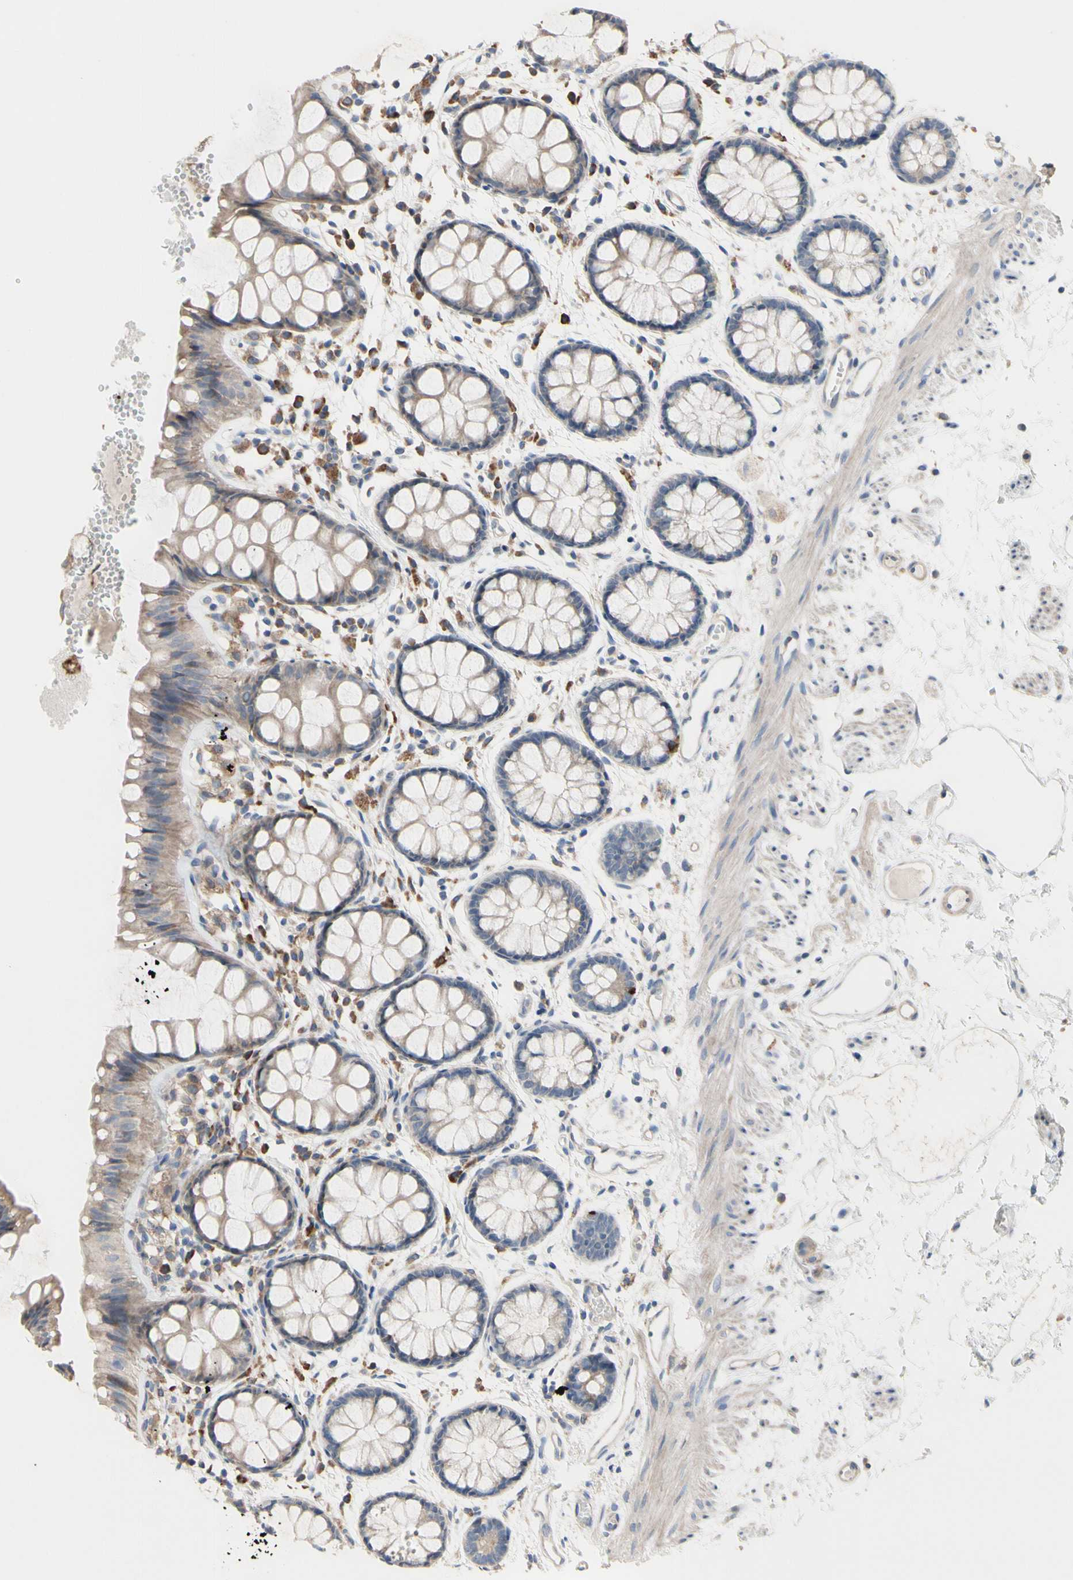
{"staining": {"intensity": "moderate", "quantity": ">75%", "location": "cytoplasmic/membranous"}, "tissue": "rectum", "cell_type": "Glandular cells", "image_type": "normal", "snomed": [{"axis": "morphology", "description": "Normal tissue, NOS"}, {"axis": "topography", "description": "Rectum"}], "caption": "Protein staining of benign rectum reveals moderate cytoplasmic/membranous positivity in about >75% of glandular cells. (Stains: DAB (3,3'-diaminobenzidine) in brown, nuclei in blue, Microscopy: brightfield microscopy at high magnification).", "gene": "TTC14", "patient": {"sex": "female", "age": 66}}